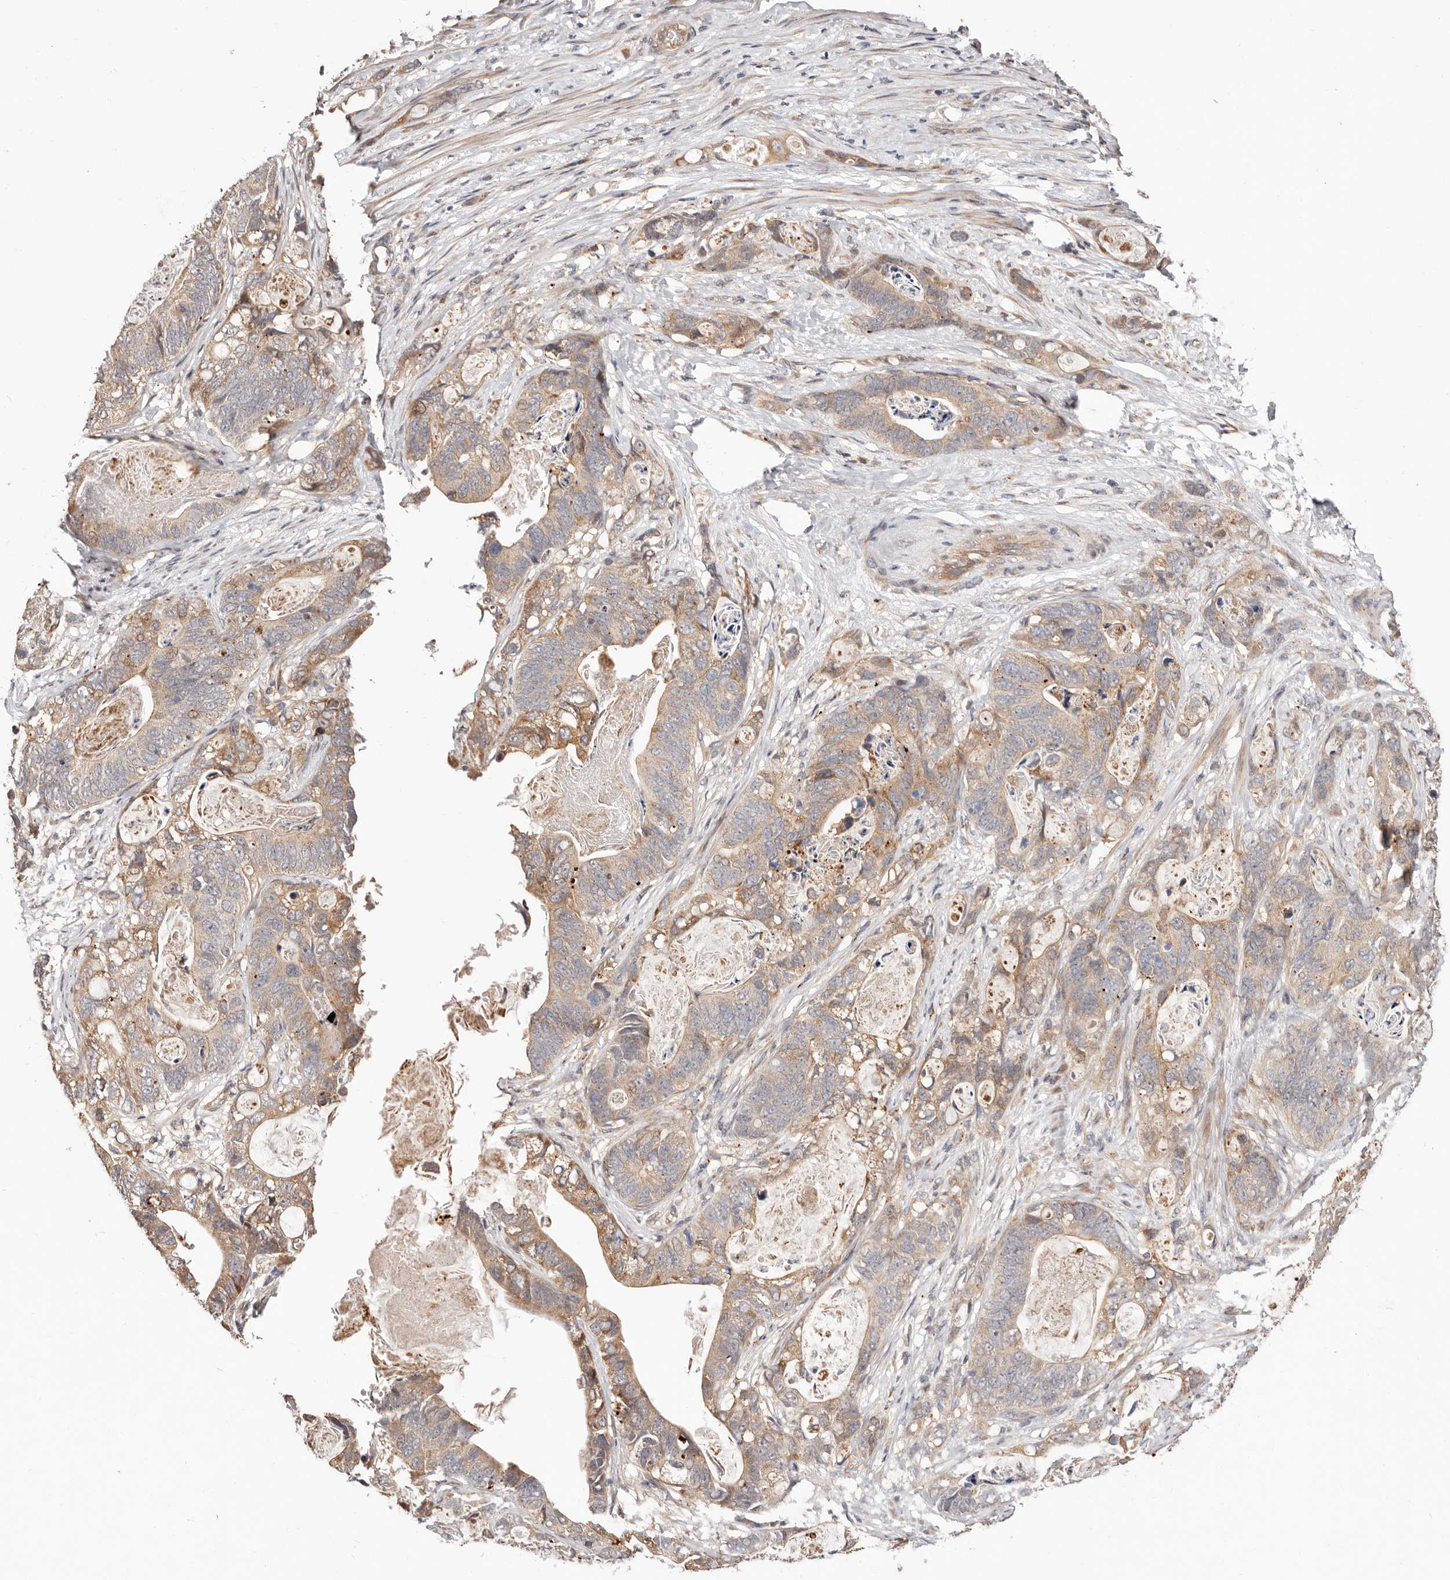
{"staining": {"intensity": "weak", "quantity": ">75%", "location": "cytoplasmic/membranous"}, "tissue": "stomach cancer", "cell_type": "Tumor cells", "image_type": "cancer", "snomed": [{"axis": "morphology", "description": "Normal tissue, NOS"}, {"axis": "morphology", "description": "Adenocarcinoma, NOS"}, {"axis": "topography", "description": "Stomach"}], "caption": "Human stomach adenocarcinoma stained with a protein marker shows weak staining in tumor cells.", "gene": "USP33", "patient": {"sex": "female", "age": 89}}